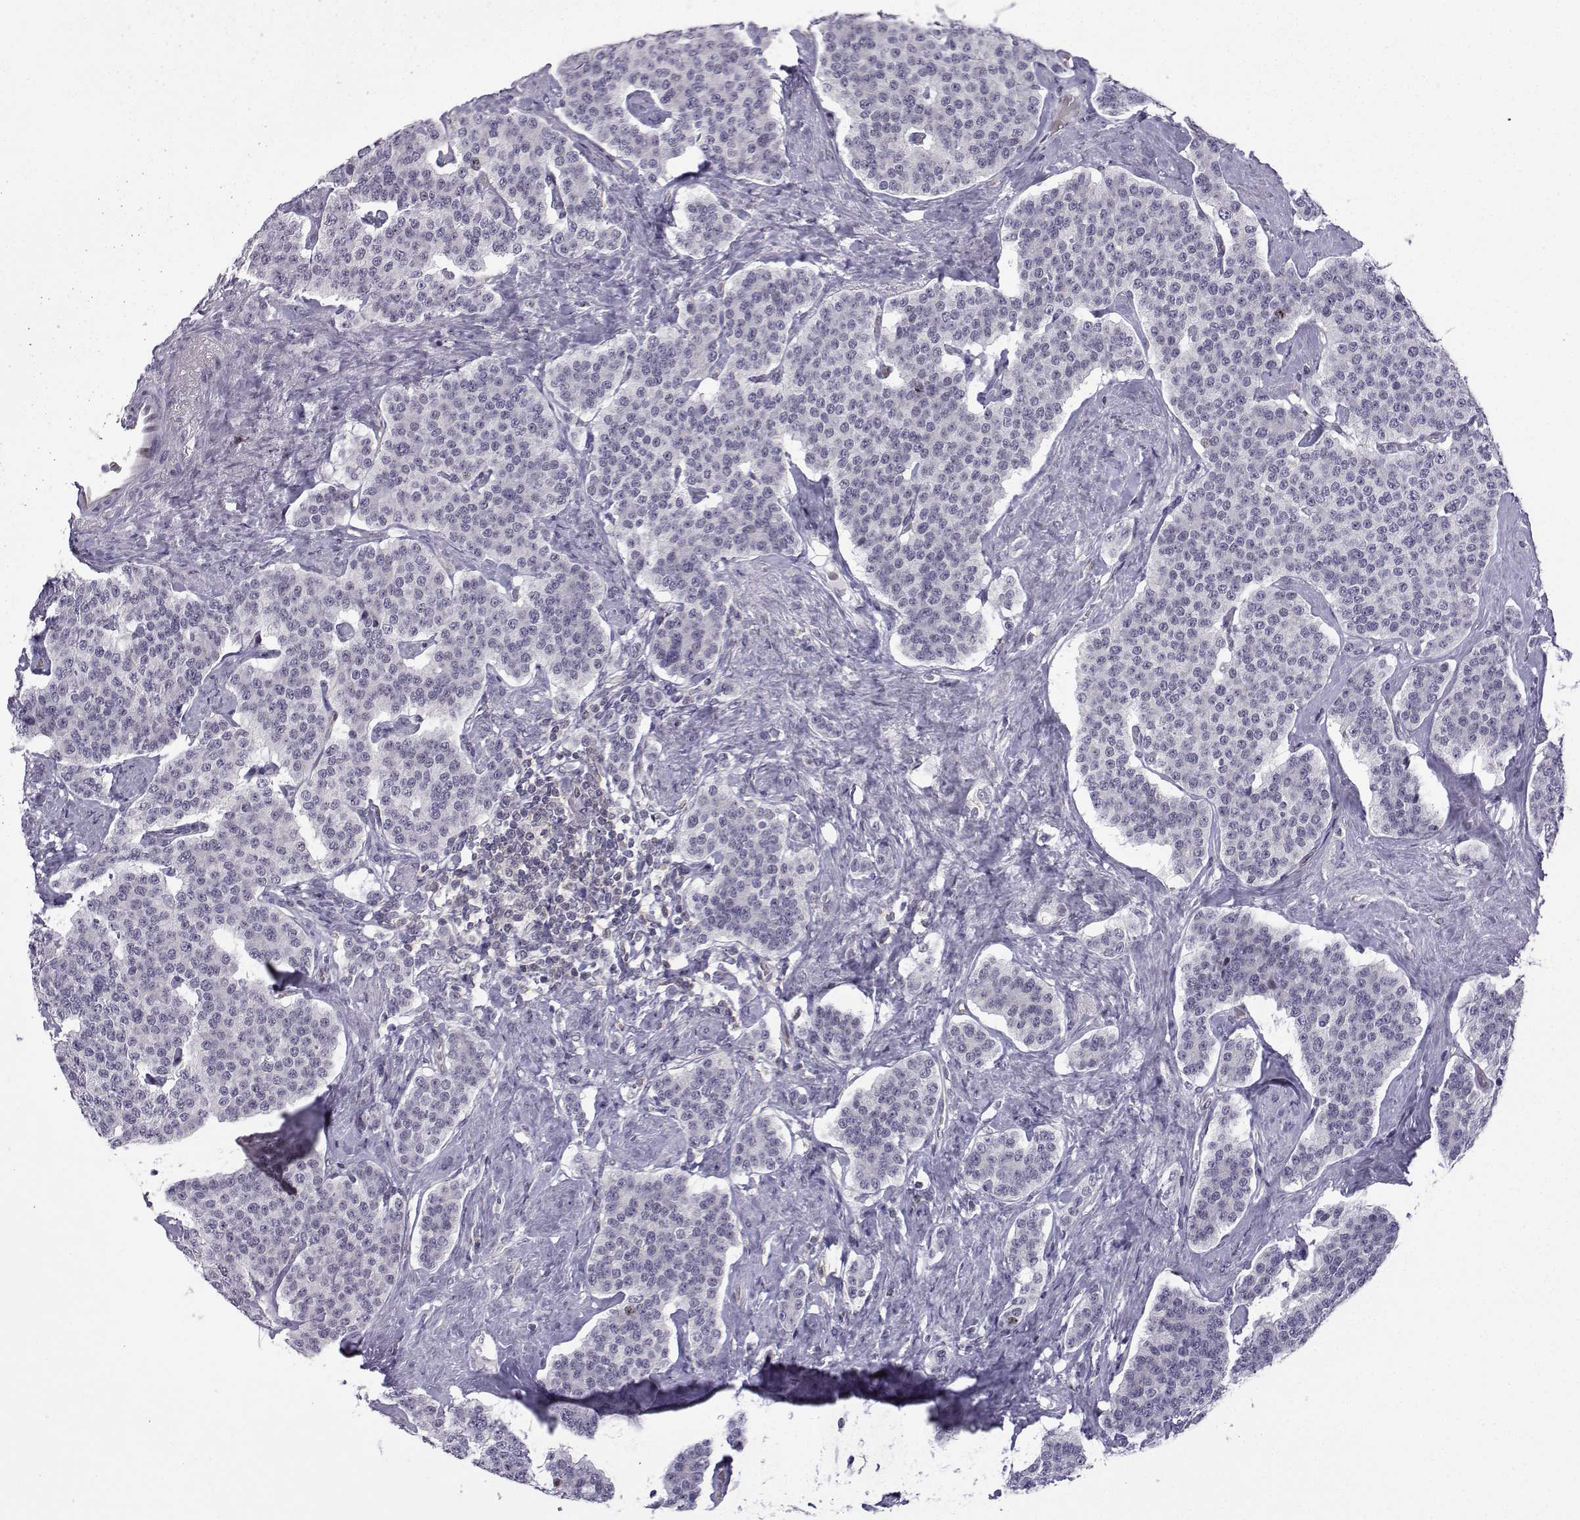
{"staining": {"intensity": "negative", "quantity": "none", "location": "none"}, "tissue": "carcinoid", "cell_type": "Tumor cells", "image_type": "cancer", "snomed": [{"axis": "morphology", "description": "Carcinoid, malignant, NOS"}, {"axis": "topography", "description": "Small intestine"}], "caption": "The image demonstrates no staining of tumor cells in carcinoid.", "gene": "INCENP", "patient": {"sex": "female", "age": 58}}